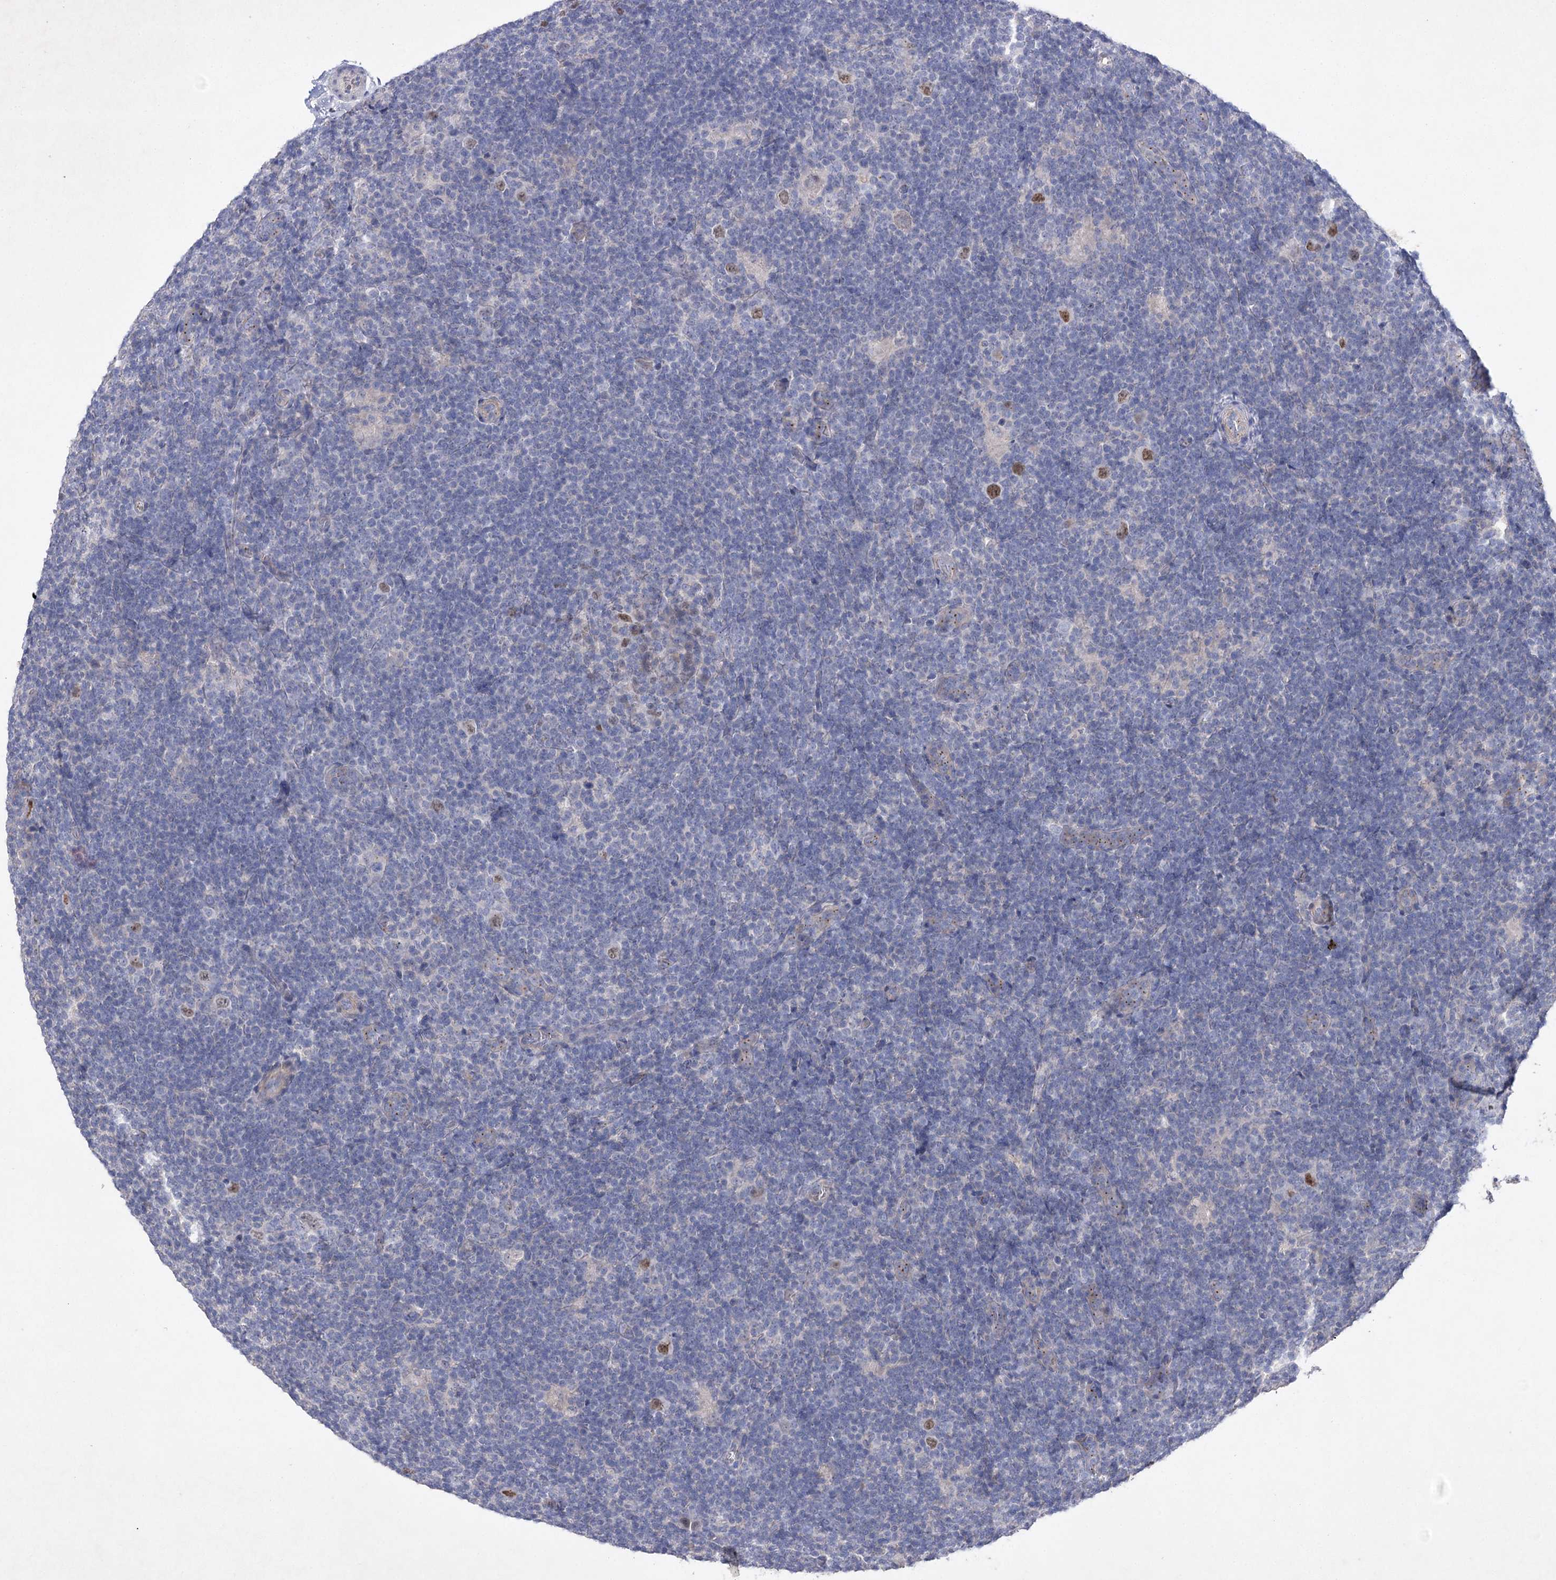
{"staining": {"intensity": "moderate", "quantity": ">75%", "location": "nuclear"}, "tissue": "lymphoma", "cell_type": "Tumor cells", "image_type": "cancer", "snomed": [{"axis": "morphology", "description": "Hodgkin's disease, NOS"}, {"axis": "topography", "description": "Lymph node"}], "caption": "This photomicrograph reveals immunohistochemistry (IHC) staining of human lymphoma, with medium moderate nuclear staining in approximately >75% of tumor cells.", "gene": "COX15", "patient": {"sex": "female", "age": 57}}